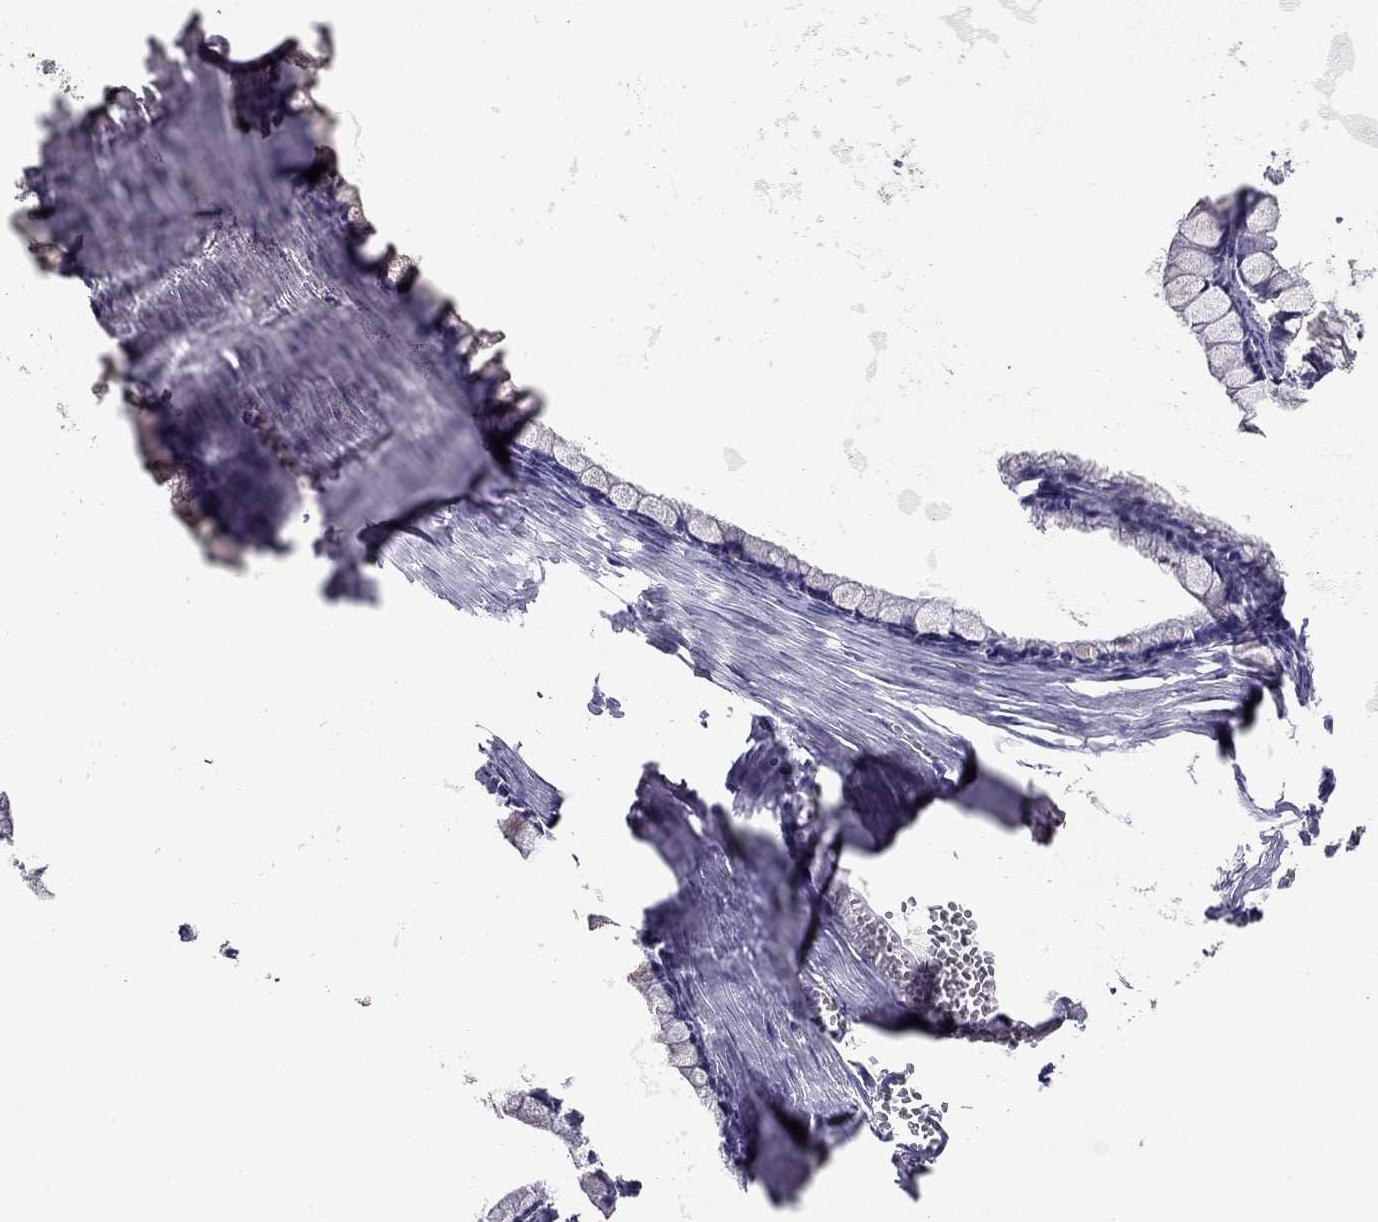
{"staining": {"intensity": "negative", "quantity": "none", "location": "none"}, "tissue": "ovarian cancer", "cell_type": "Tumor cells", "image_type": "cancer", "snomed": [{"axis": "morphology", "description": "Cystadenocarcinoma, mucinous, NOS"}, {"axis": "topography", "description": "Ovary"}], "caption": "The image shows no significant staining in tumor cells of ovarian mucinous cystadenocarcinoma.", "gene": "PDE6A", "patient": {"sex": "female", "age": 67}}